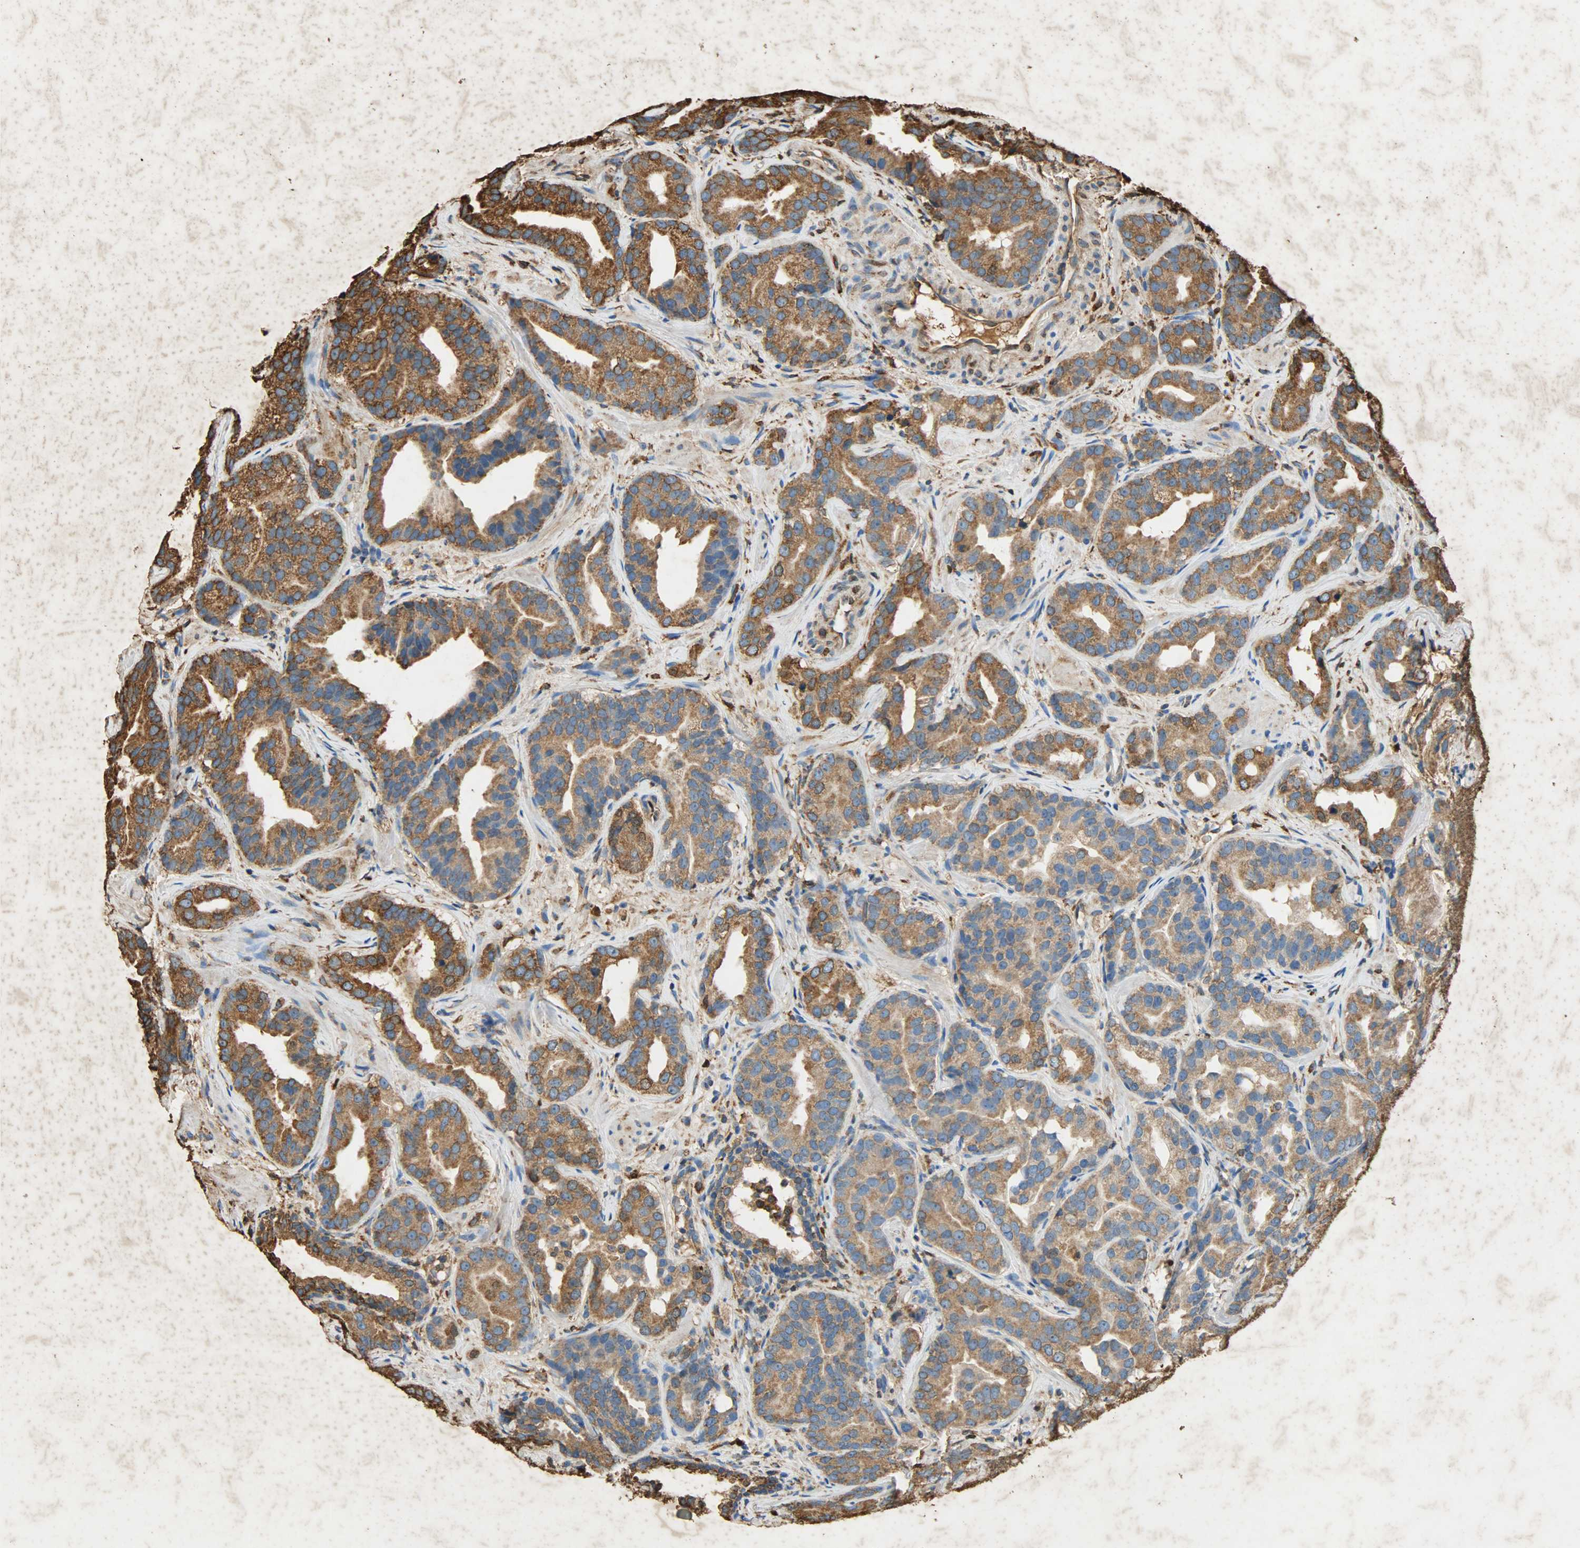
{"staining": {"intensity": "moderate", "quantity": ">75%", "location": "cytoplasmic/membranous"}, "tissue": "prostate cancer", "cell_type": "Tumor cells", "image_type": "cancer", "snomed": [{"axis": "morphology", "description": "Adenocarcinoma, Low grade"}, {"axis": "topography", "description": "Prostate"}], "caption": "IHC of prostate adenocarcinoma (low-grade) demonstrates medium levels of moderate cytoplasmic/membranous positivity in about >75% of tumor cells.", "gene": "HSP90B1", "patient": {"sex": "male", "age": 59}}